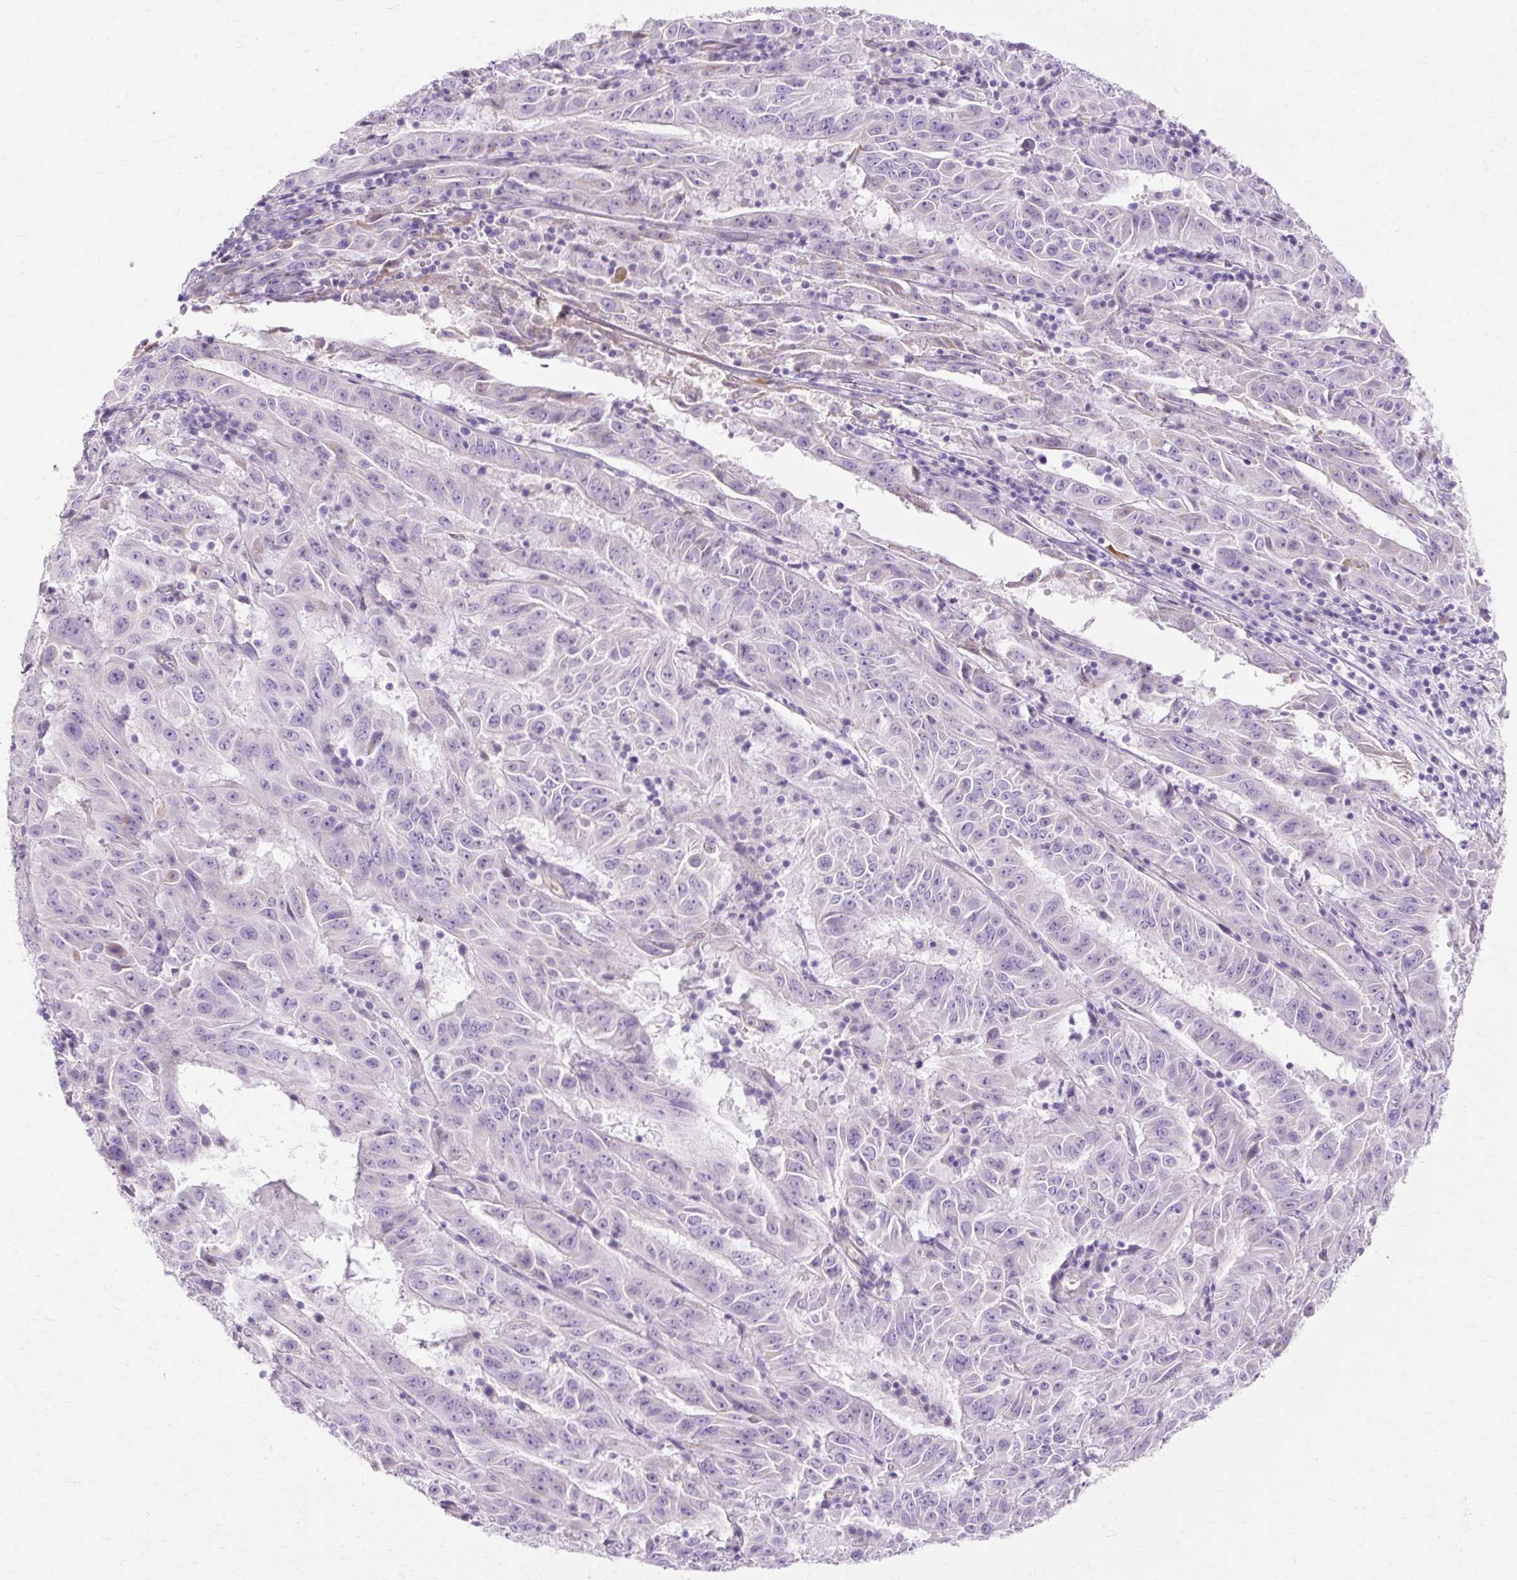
{"staining": {"intensity": "negative", "quantity": "none", "location": "none"}, "tissue": "pancreatic cancer", "cell_type": "Tumor cells", "image_type": "cancer", "snomed": [{"axis": "morphology", "description": "Adenocarcinoma, NOS"}, {"axis": "topography", "description": "Pancreas"}], "caption": "Pancreatic cancer stained for a protein using IHC displays no expression tumor cells.", "gene": "HSD11B1", "patient": {"sex": "male", "age": 63}}